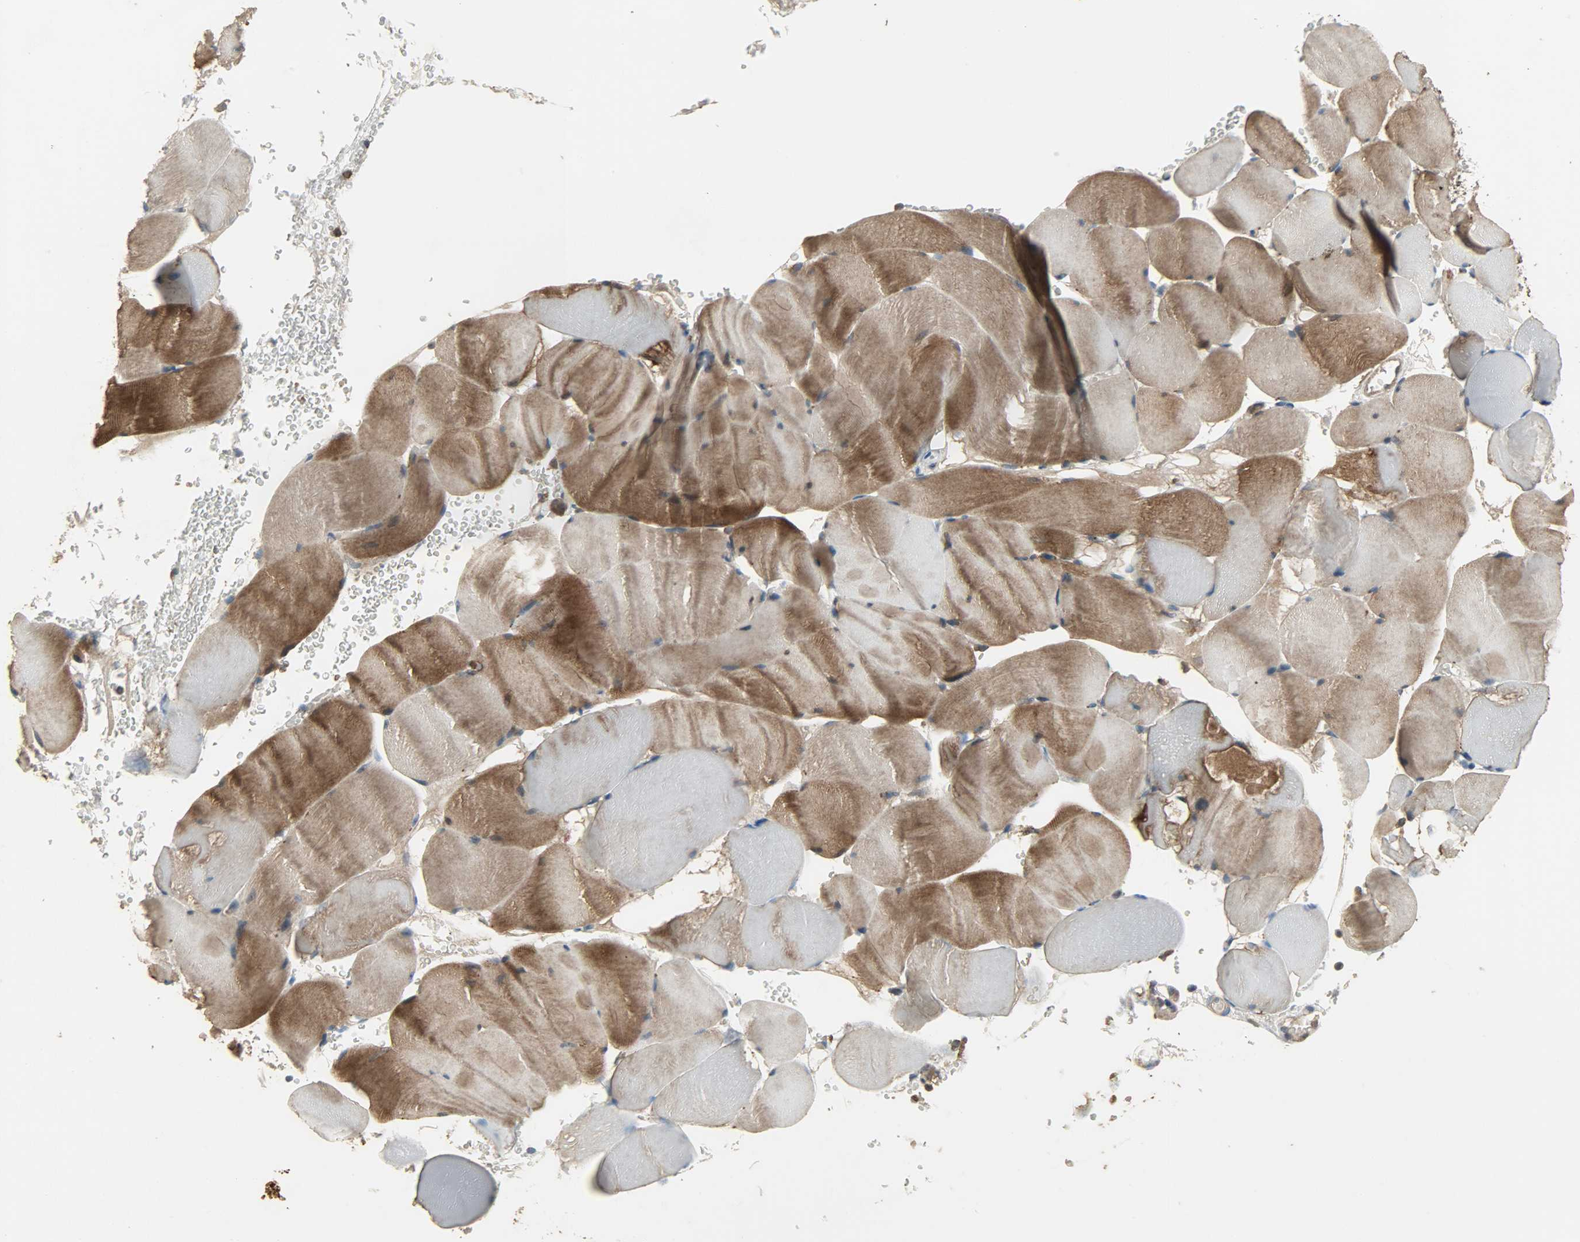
{"staining": {"intensity": "strong", "quantity": ">75%", "location": "cytoplasmic/membranous"}, "tissue": "skeletal muscle", "cell_type": "Myocytes", "image_type": "normal", "snomed": [{"axis": "morphology", "description": "Normal tissue, NOS"}, {"axis": "topography", "description": "Skeletal muscle"}], "caption": "Immunohistochemistry photomicrograph of benign skeletal muscle: skeletal muscle stained using immunohistochemistry exhibits high levels of strong protein expression localized specifically in the cytoplasmic/membranous of myocytes, appearing as a cytoplasmic/membranous brown color.", "gene": "AMT", "patient": {"sex": "male", "age": 62}}